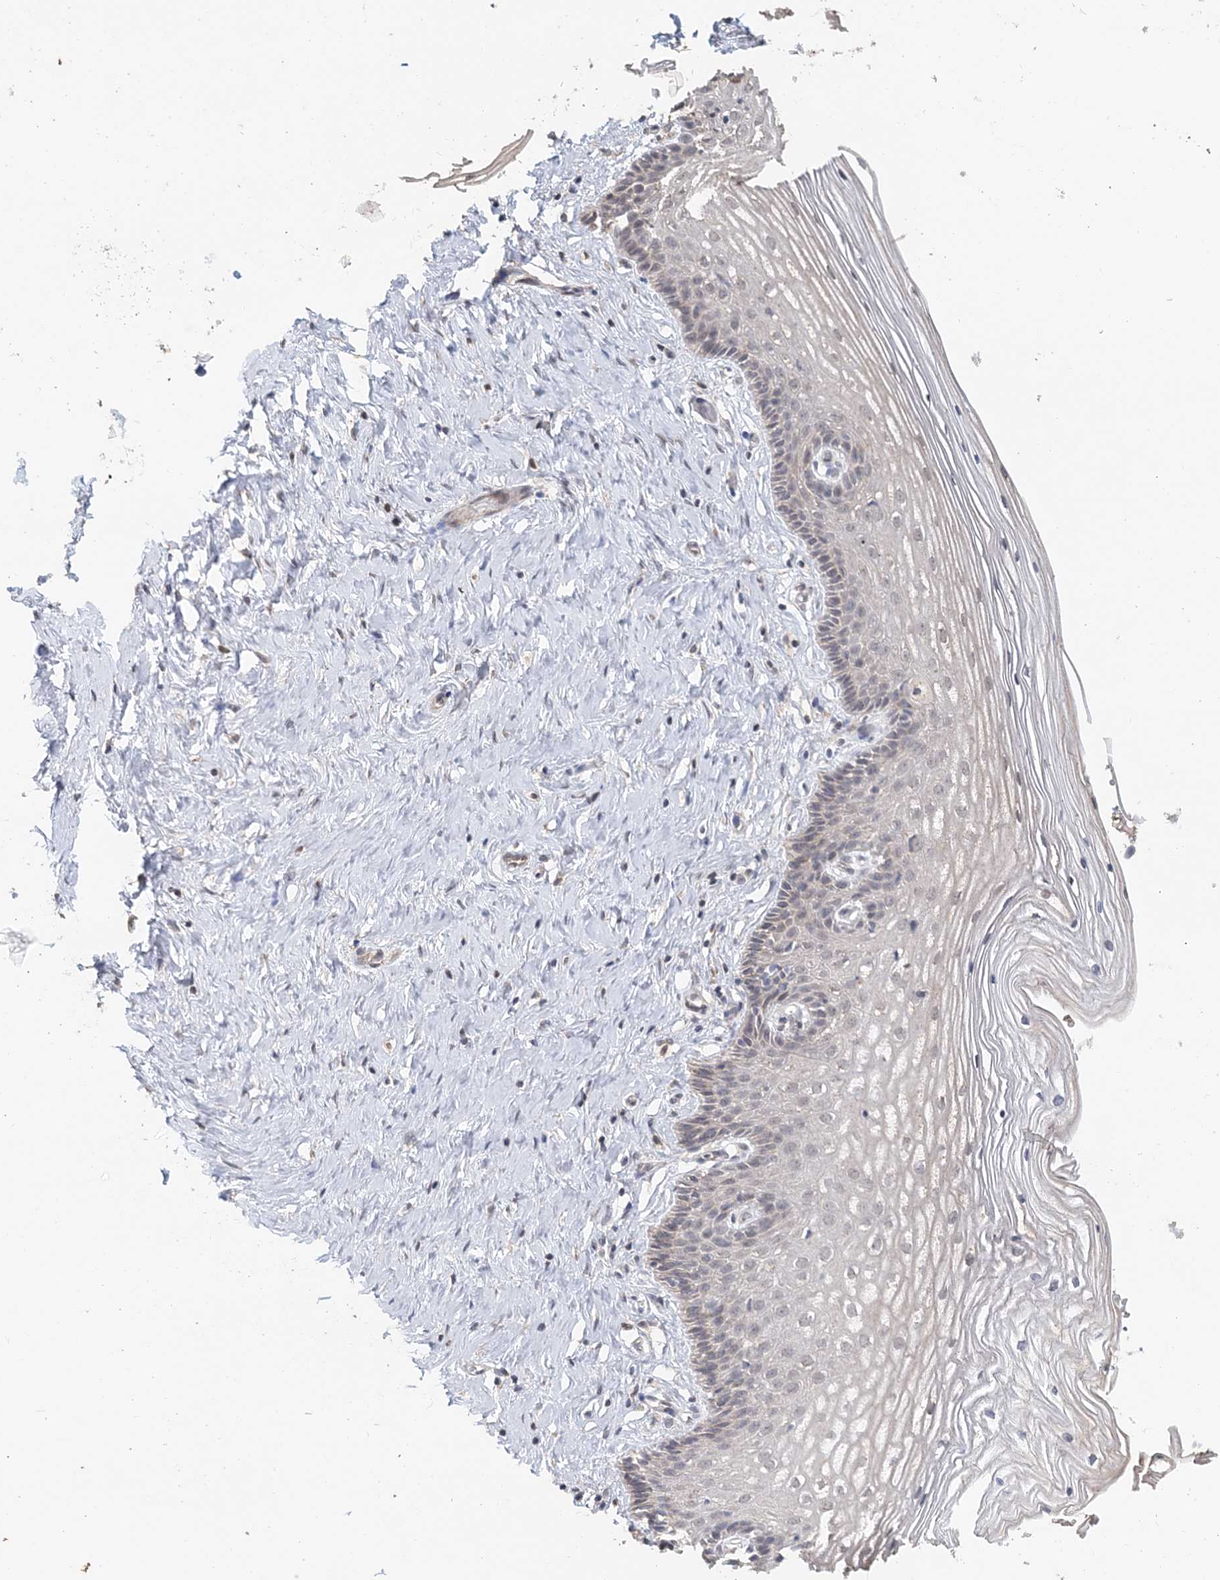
{"staining": {"intensity": "weak", "quantity": "25%-75%", "location": "cytoplasmic/membranous"}, "tissue": "cervix", "cell_type": "Glandular cells", "image_type": "normal", "snomed": [{"axis": "morphology", "description": "Normal tissue, NOS"}, {"axis": "topography", "description": "Cervix"}], "caption": "IHC staining of normal cervix, which reveals low levels of weak cytoplasmic/membranous positivity in approximately 25%-75% of glandular cells indicating weak cytoplasmic/membranous protein expression. The staining was performed using DAB (brown) for protein detection and nuclei were counterstained in hematoxylin (blue).", "gene": "FBXO38", "patient": {"sex": "female", "age": 33}}